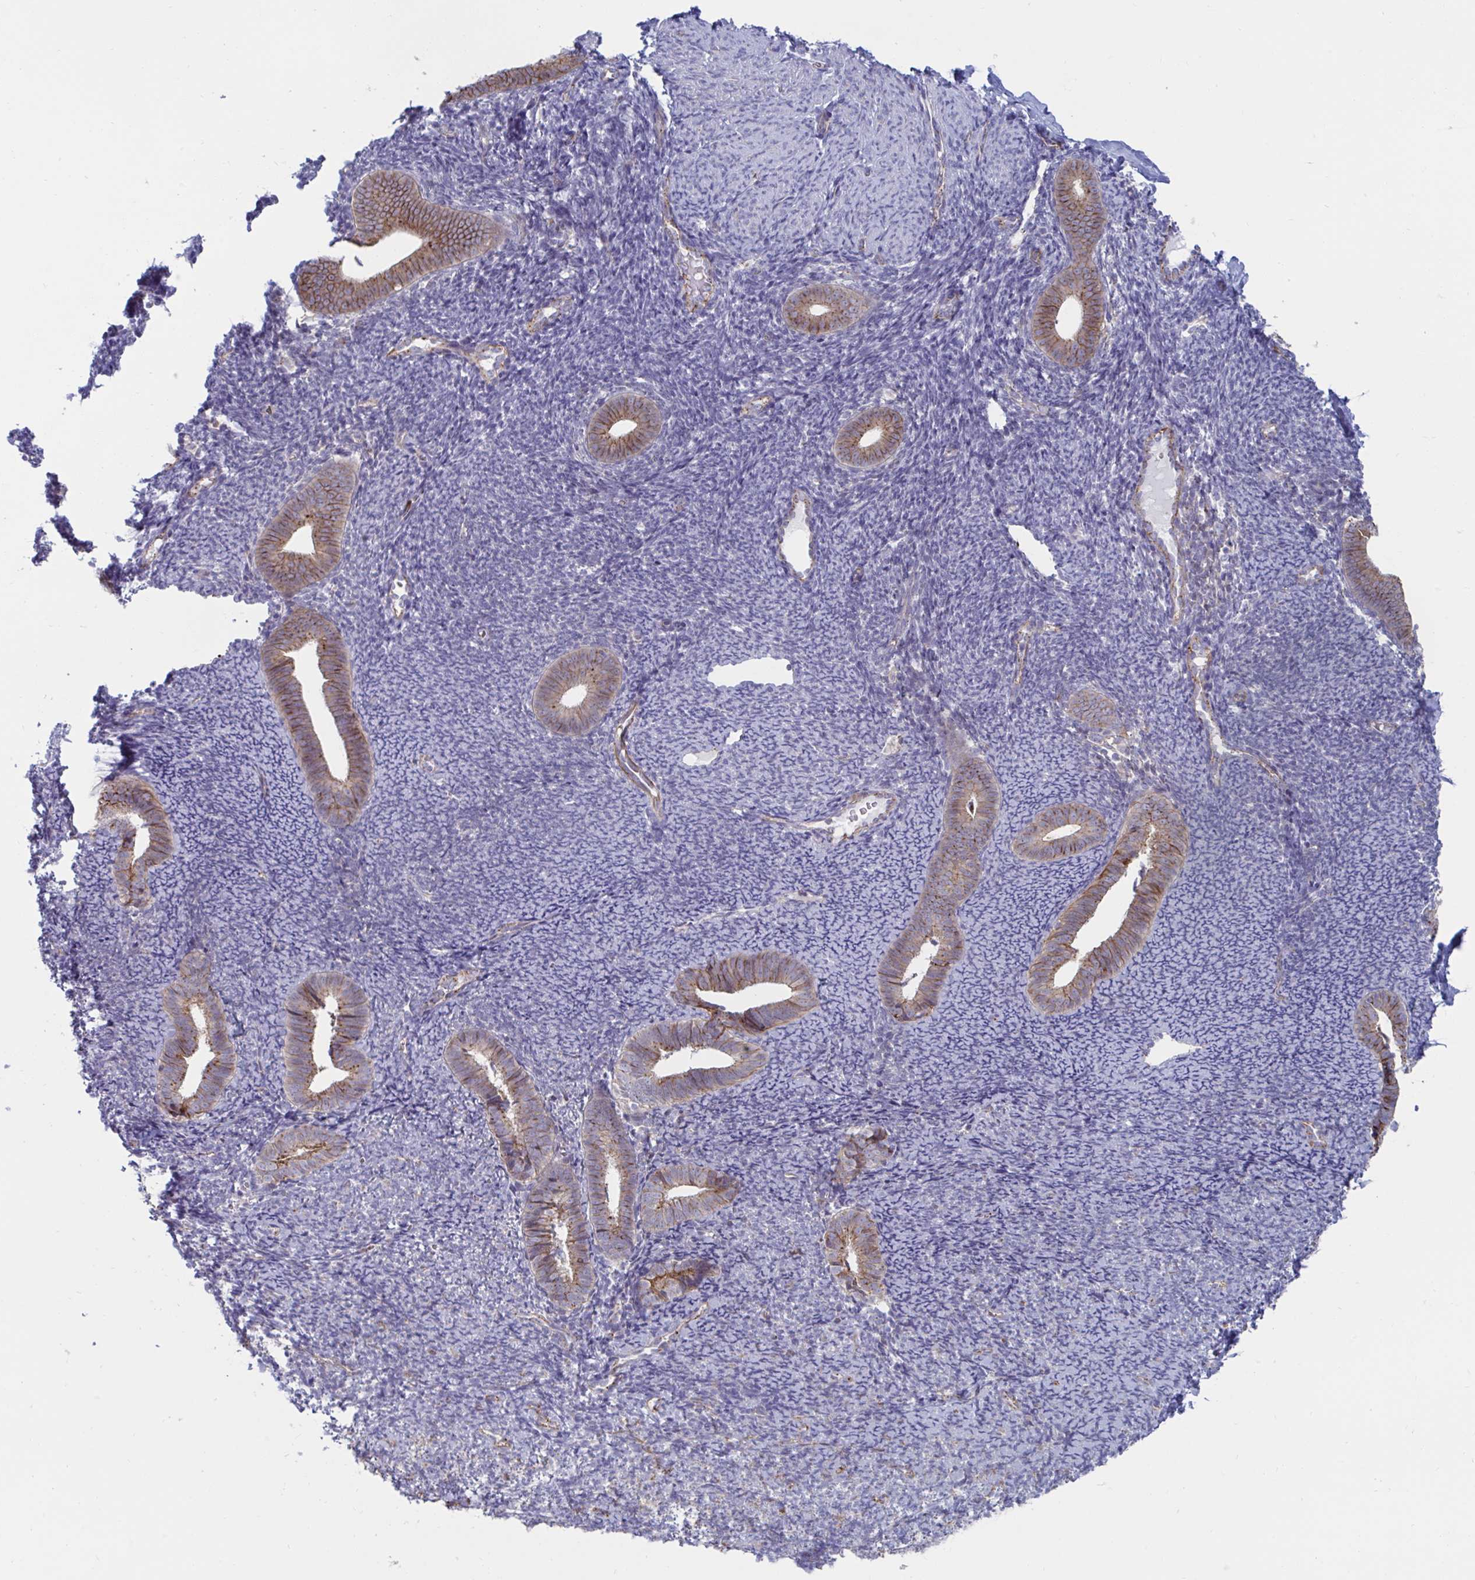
{"staining": {"intensity": "negative", "quantity": "none", "location": "none"}, "tissue": "endometrium", "cell_type": "Cells in endometrial stroma", "image_type": "normal", "snomed": [{"axis": "morphology", "description": "Normal tissue, NOS"}, {"axis": "topography", "description": "Endometrium"}], "caption": "A high-resolution photomicrograph shows immunohistochemistry staining of benign endometrium, which reveals no significant positivity in cells in endometrial stroma. (DAB (3,3'-diaminobenzidine) immunohistochemistry (IHC) visualized using brightfield microscopy, high magnification).", "gene": "SLC9A6", "patient": {"sex": "female", "age": 39}}